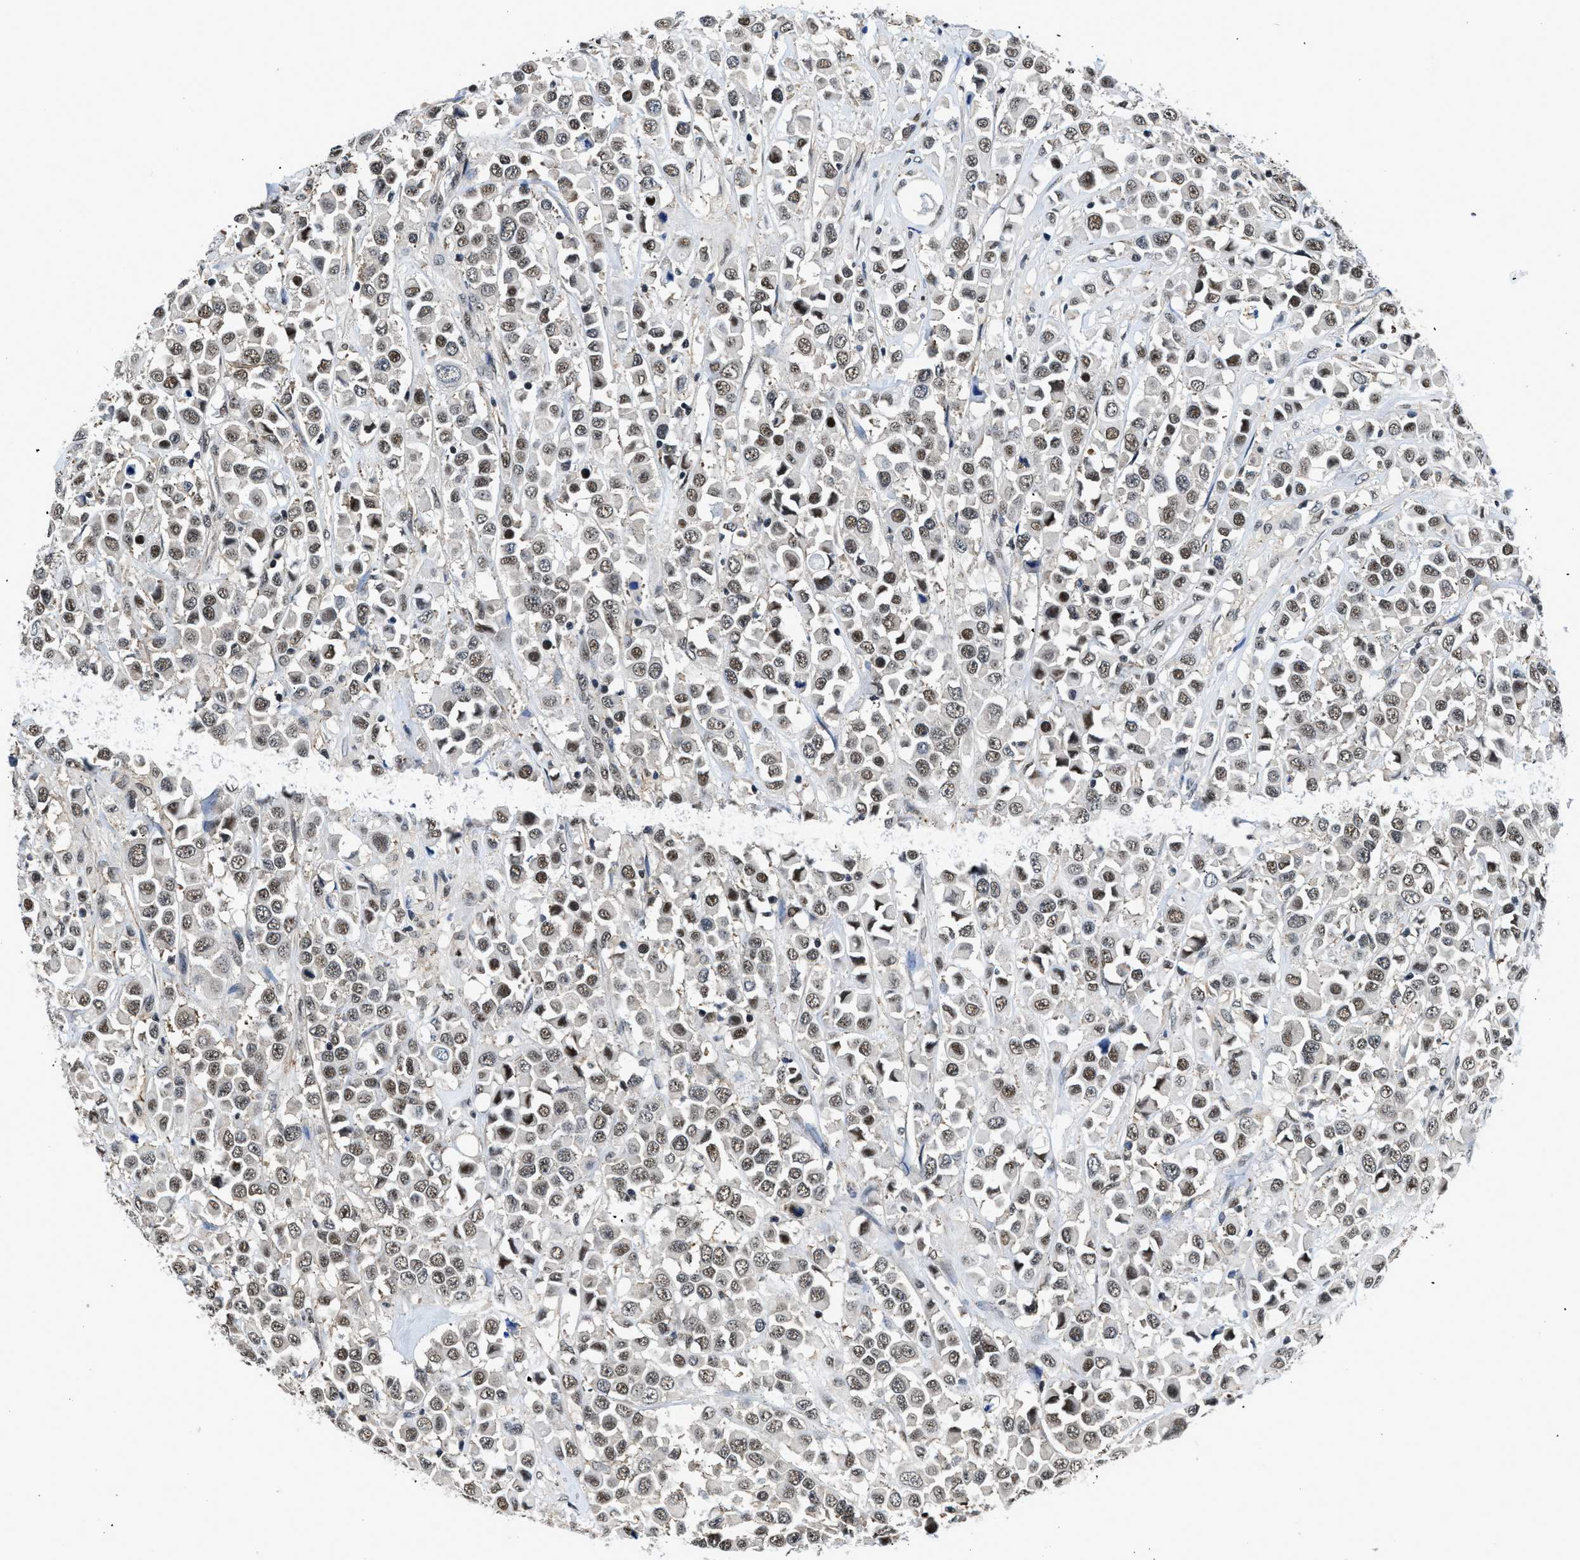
{"staining": {"intensity": "moderate", "quantity": ">75%", "location": "nuclear"}, "tissue": "breast cancer", "cell_type": "Tumor cells", "image_type": "cancer", "snomed": [{"axis": "morphology", "description": "Duct carcinoma"}, {"axis": "topography", "description": "Breast"}], "caption": "Immunohistochemistry (IHC) of human breast cancer displays medium levels of moderate nuclear expression in approximately >75% of tumor cells. The protein is shown in brown color, while the nuclei are stained blue.", "gene": "HNRNPH2", "patient": {"sex": "female", "age": 61}}